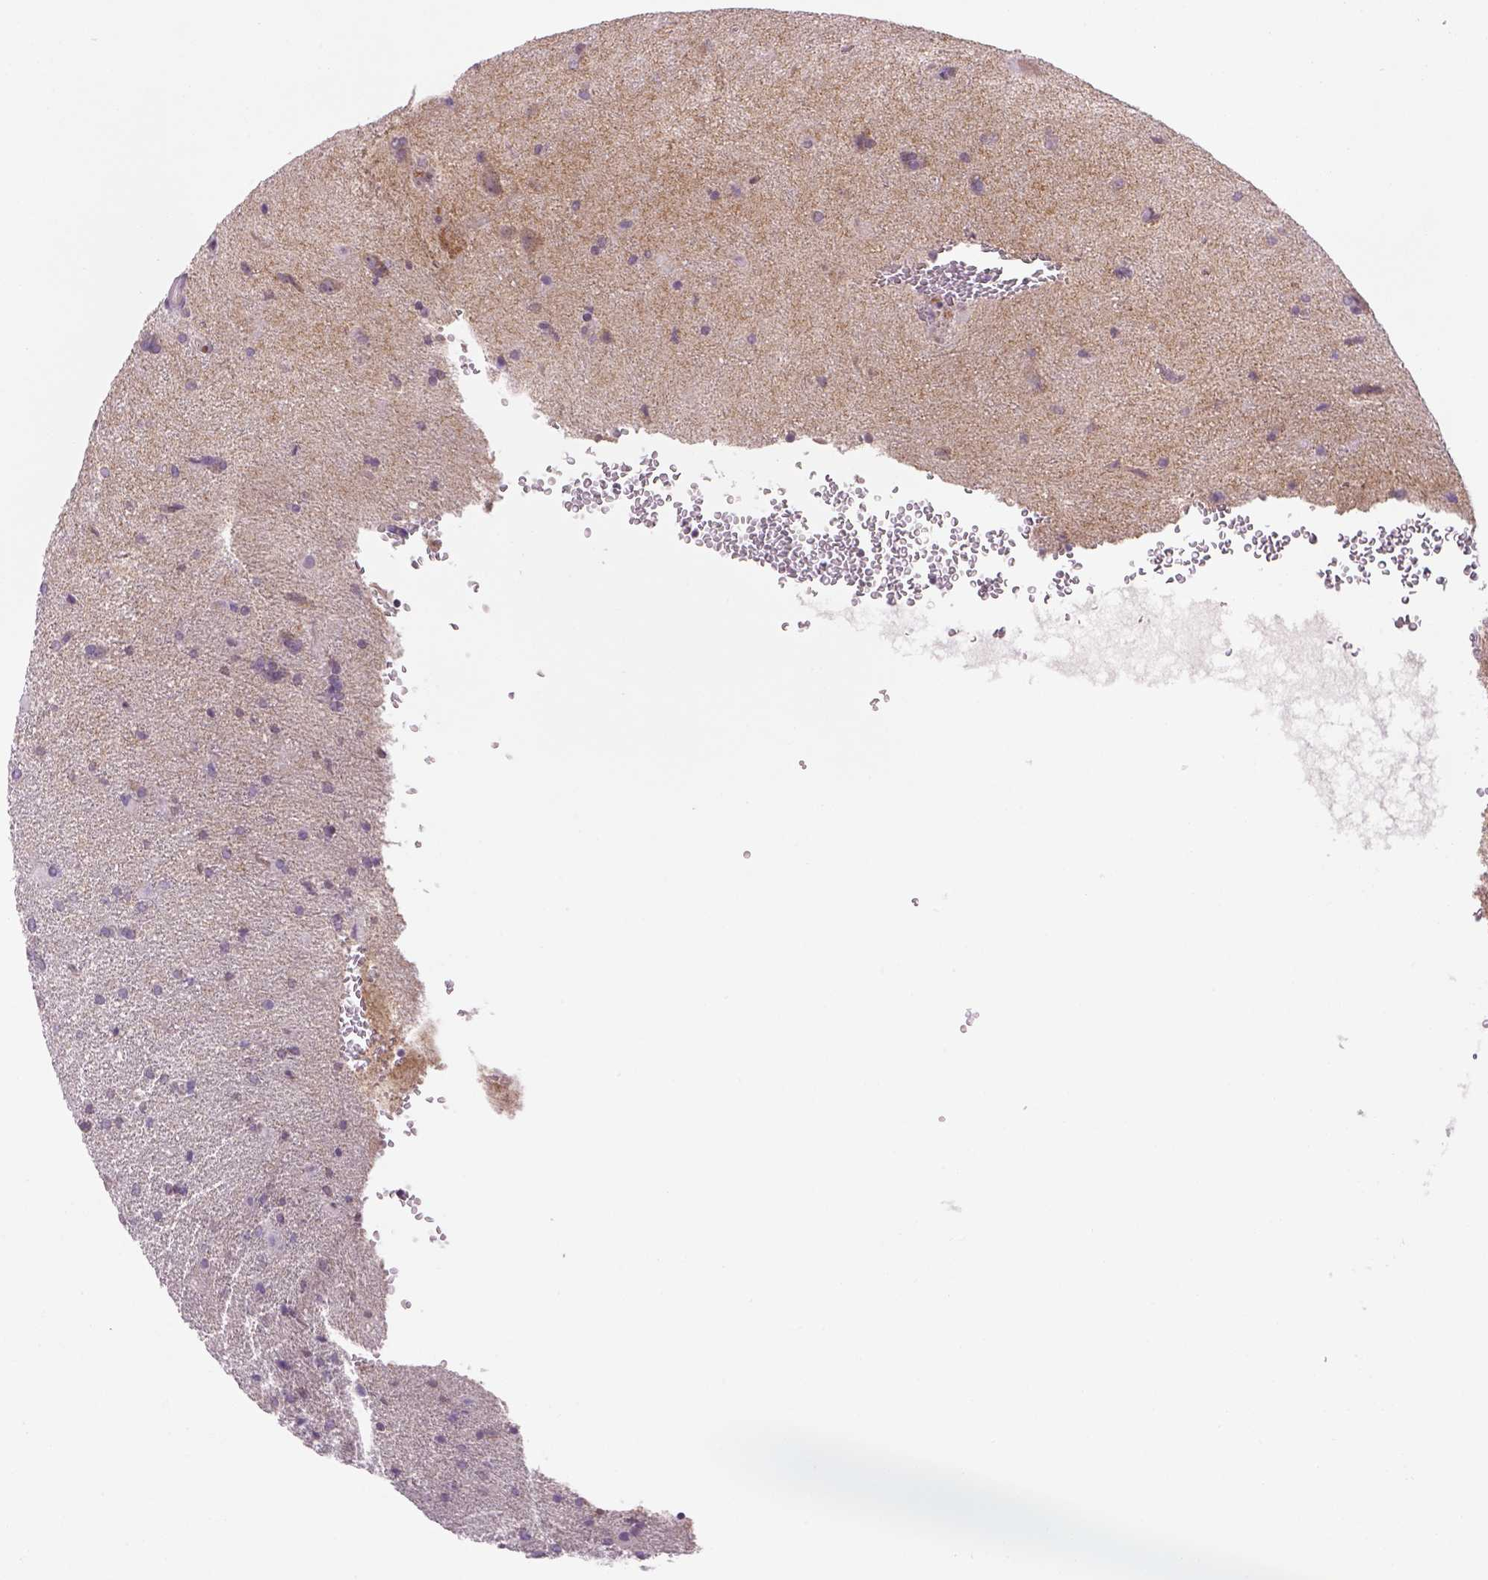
{"staining": {"intensity": "negative", "quantity": "none", "location": "none"}, "tissue": "glioma", "cell_type": "Tumor cells", "image_type": "cancer", "snomed": [{"axis": "morphology", "description": "Glioma, malignant, Low grade"}, {"axis": "topography", "description": "Brain"}], "caption": "Immunohistochemistry (IHC) micrograph of neoplastic tissue: human glioma stained with DAB (3,3'-diaminobenzidine) exhibits no significant protein staining in tumor cells.", "gene": "PRRT1", "patient": {"sex": "male", "age": 58}}